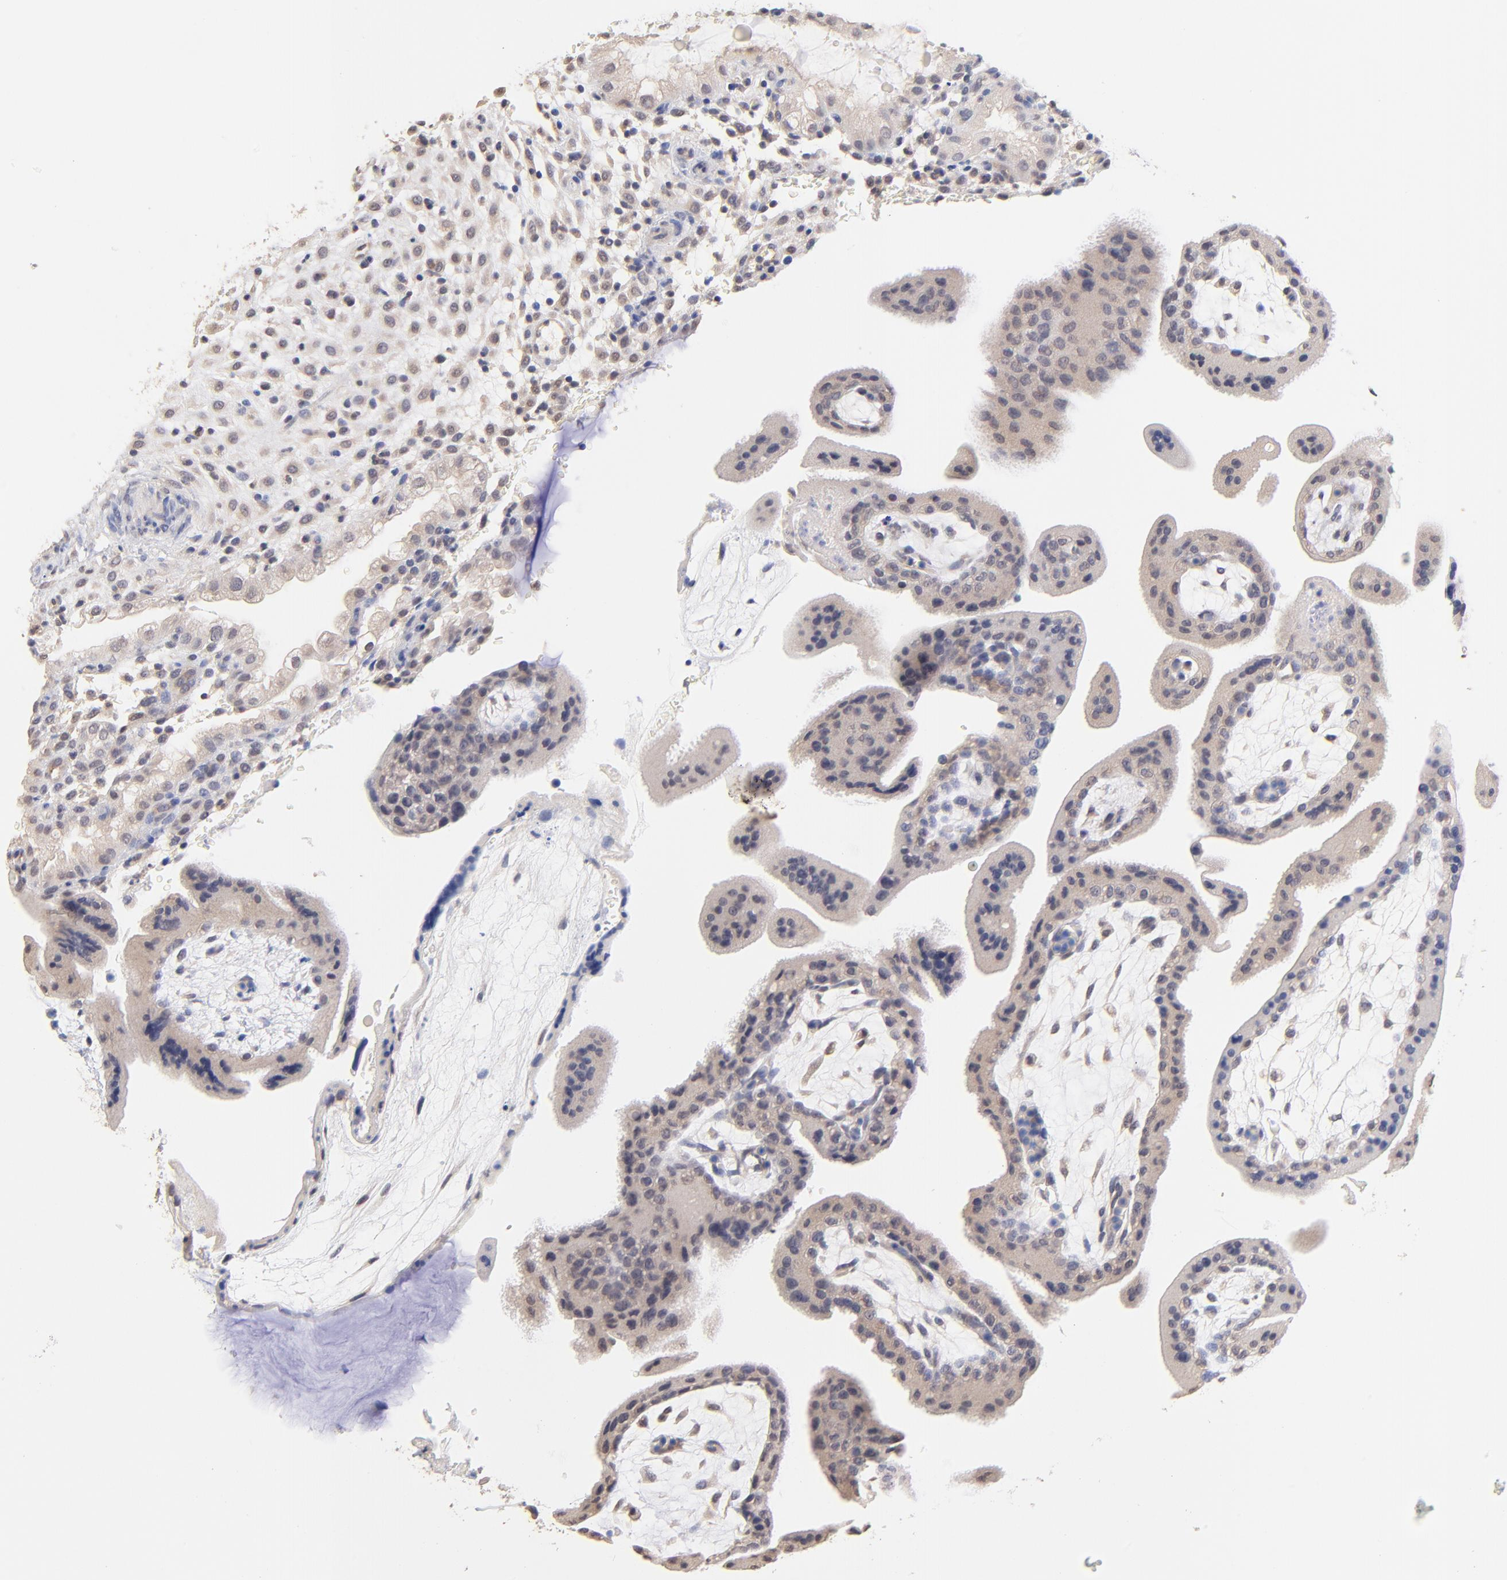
{"staining": {"intensity": "negative", "quantity": "none", "location": "none"}, "tissue": "placenta", "cell_type": "Decidual cells", "image_type": "normal", "snomed": [{"axis": "morphology", "description": "Normal tissue, NOS"}, {"axis": "topography", "description": "Placenta"}], "caption": "Immunohistochemistry (IHC) photomicrograph of benign placenta stained for a protein (brown), which exhibits no expression in decidual cells.", "gene": "RIBC2", "patient": {"sex": "female", "age": 35}}